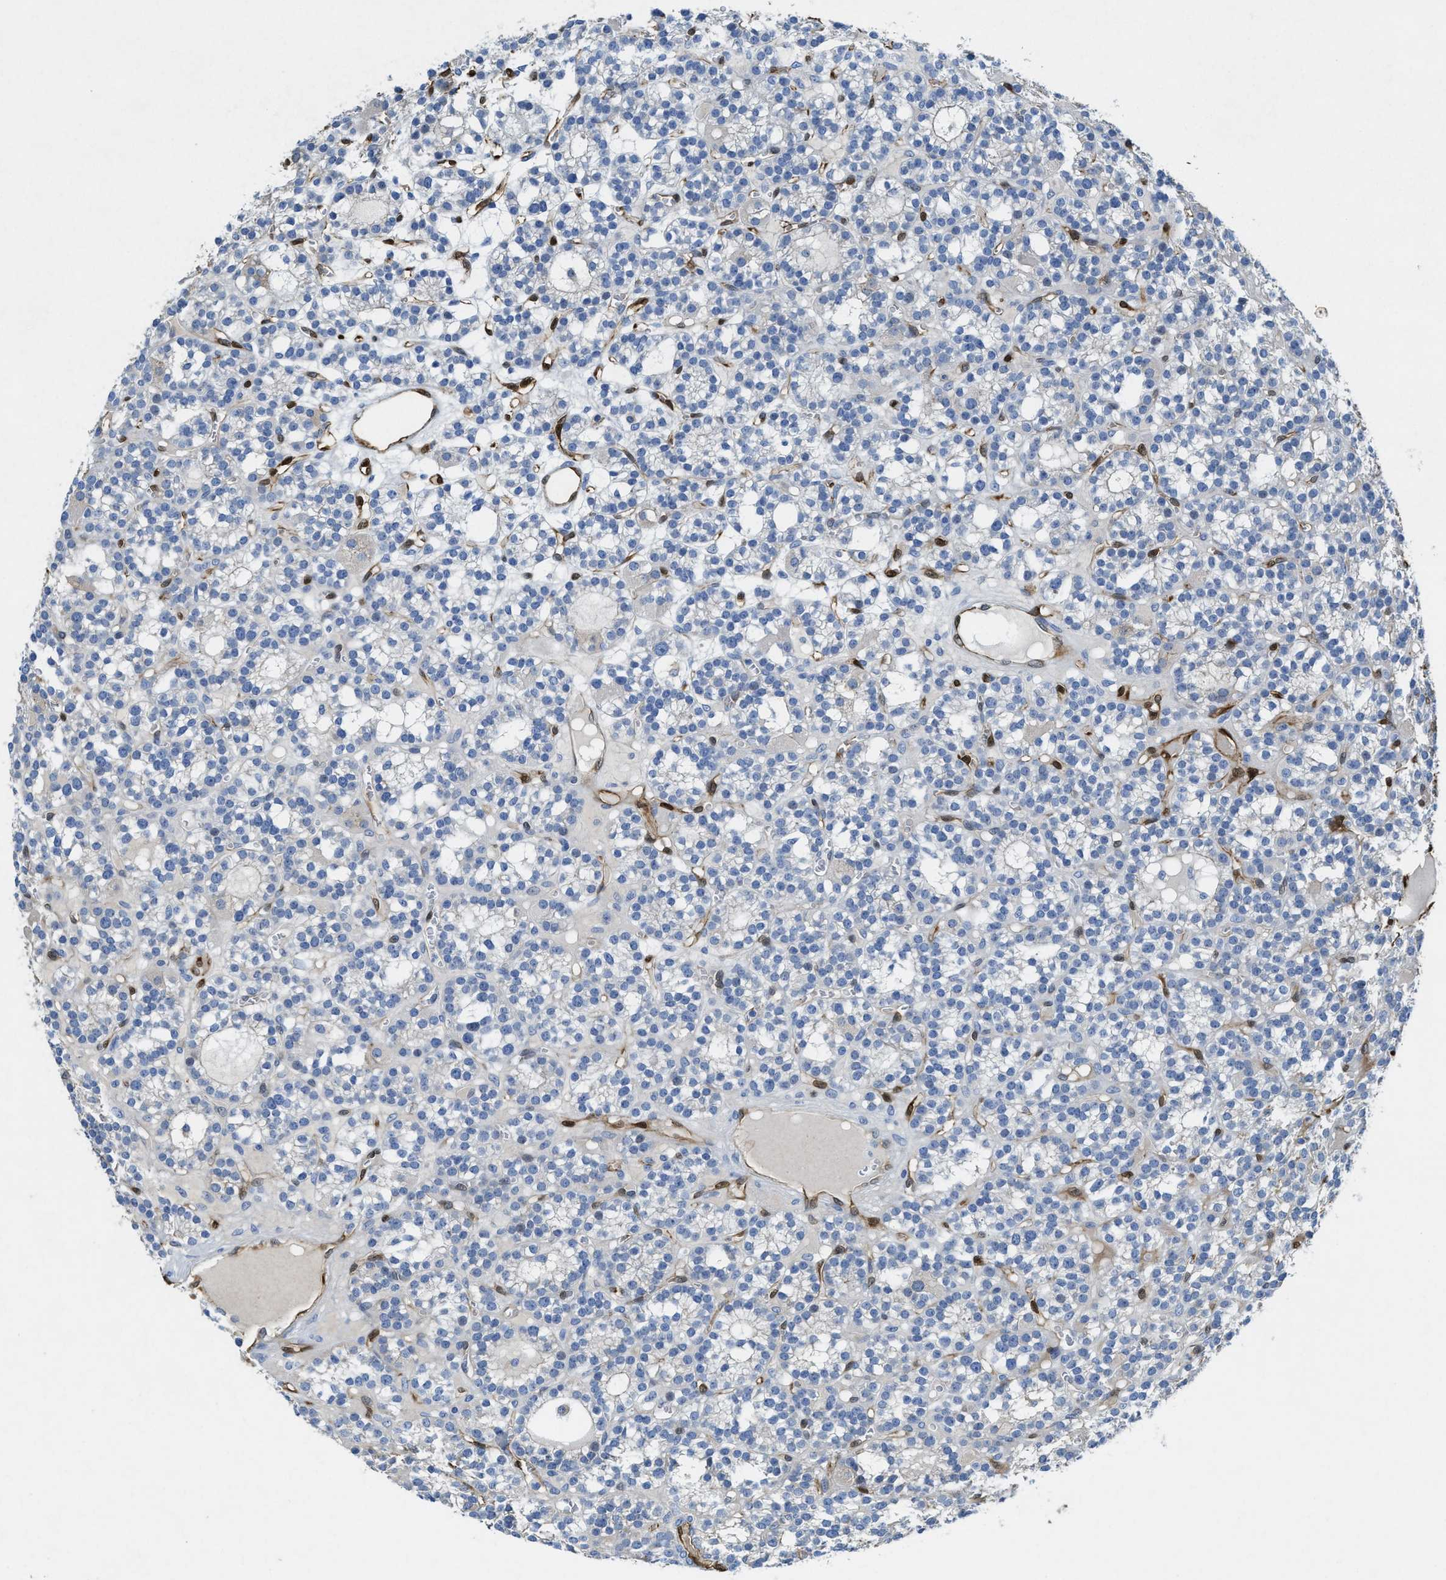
{"staining": {"intensity": "negative", "quantity": "none", "location": "none"}, "tissue": "parathyroid gland", "cell_type": "Glandular cells", "image_type": "normal", "snomed": [{"axis": "morphology", "description": "Normal tissue, NOS"}, {"axis": "morphology", "description": "Adenoma, NOS"}, {"axis": "topography", "description": "Parathyroid gland"}], "caption": "Glandular cells show no significant staining in benign parathyroid gland. (DAB immunohistochemistry (IHC), high magnification).", "gene": "ASS1", "patient": {"sex": "female", "age": 58}}